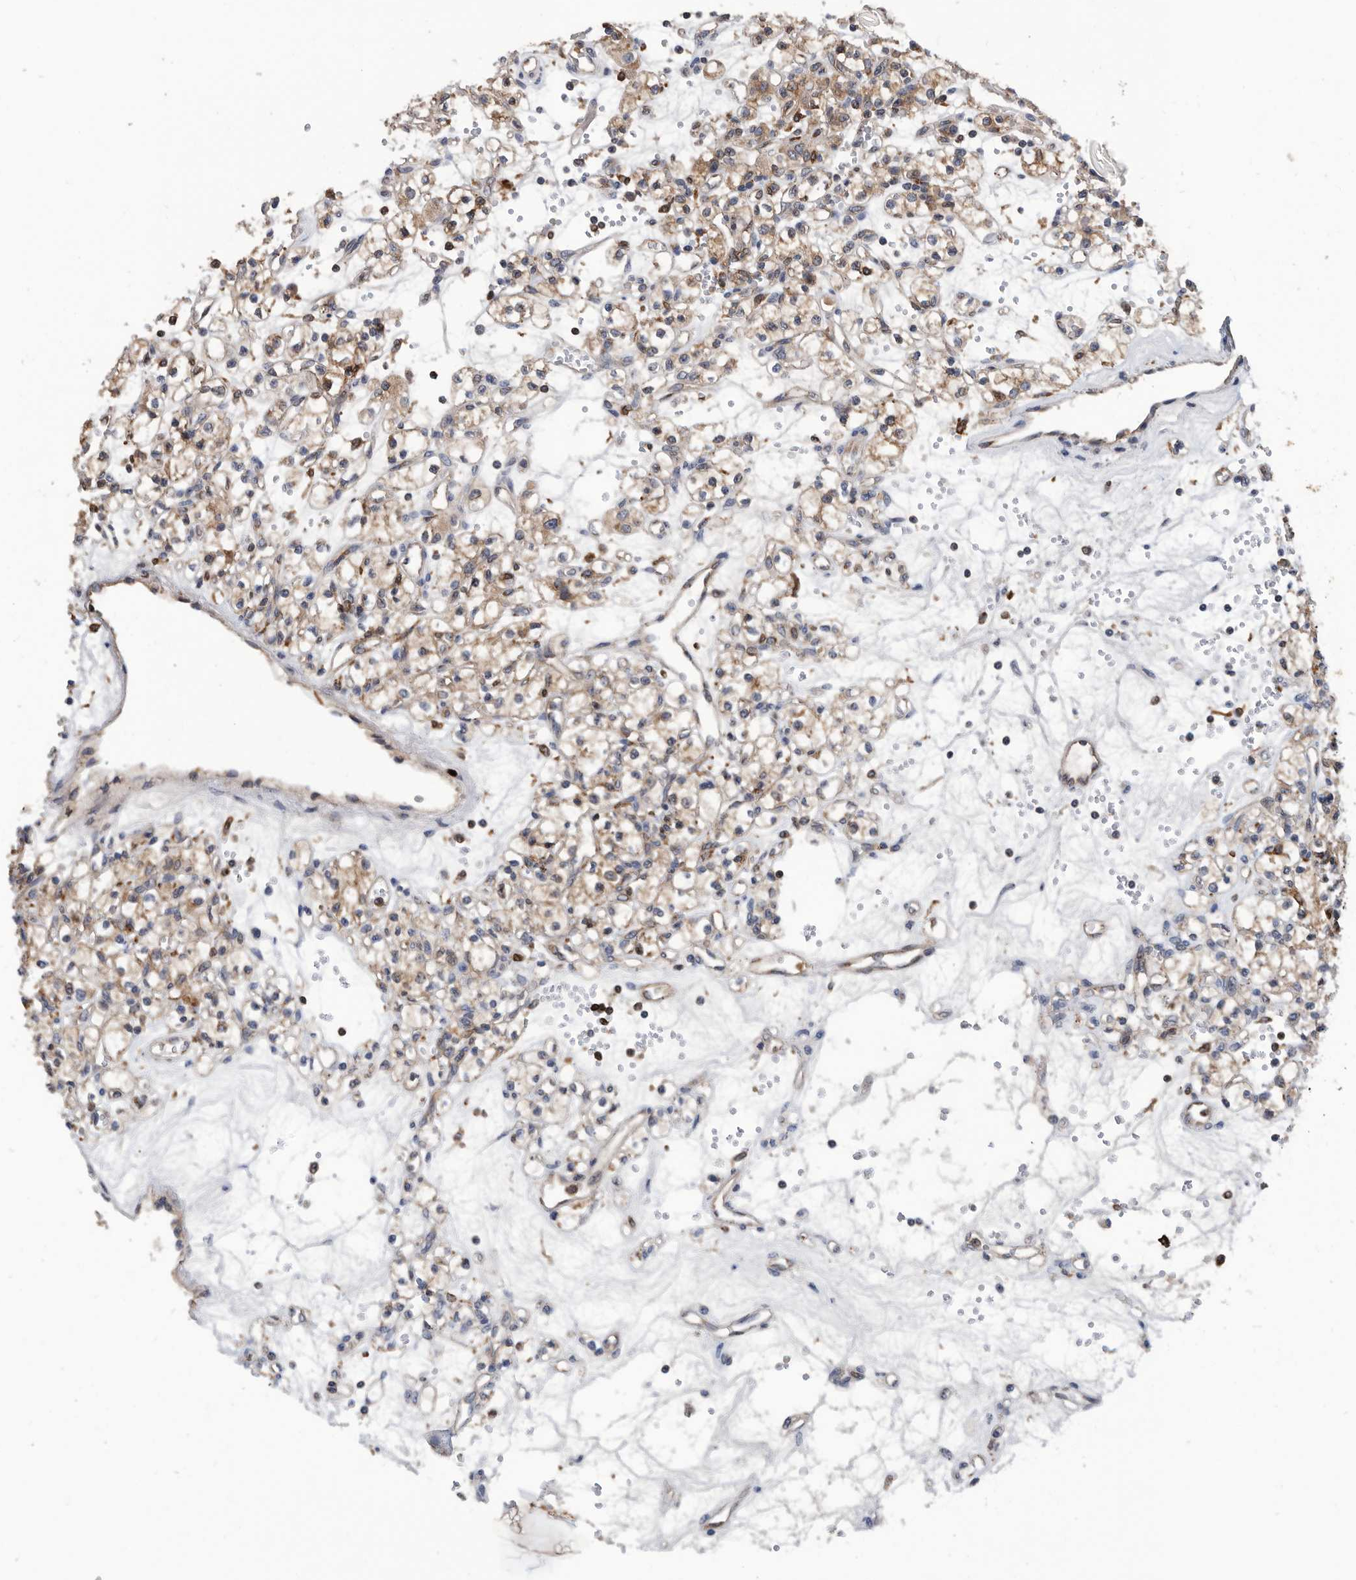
{"staining": {"intensity": "moderate", "quantity": ">75%", "location": "cytoplasmic/membranous"}, "tissue": "renal cancer", "cell_type": "Tumor cells", "image_type": "cancer", "snomed": [{"axis": "morphology", "description": "Adenocarcinoma, NOS"}, {"axis": "topography", "description": "Kidney"}], "caption": "Renal adenocarcinoma stained with DAB (3,3'-diaminobenzidine) IHC reveals medium levels of moderate cytoplasmic/membranous staining in approximately >75% of tumor cells.", "gene": "ATAD2", "patient": {"sex": "female", "age": 59}}